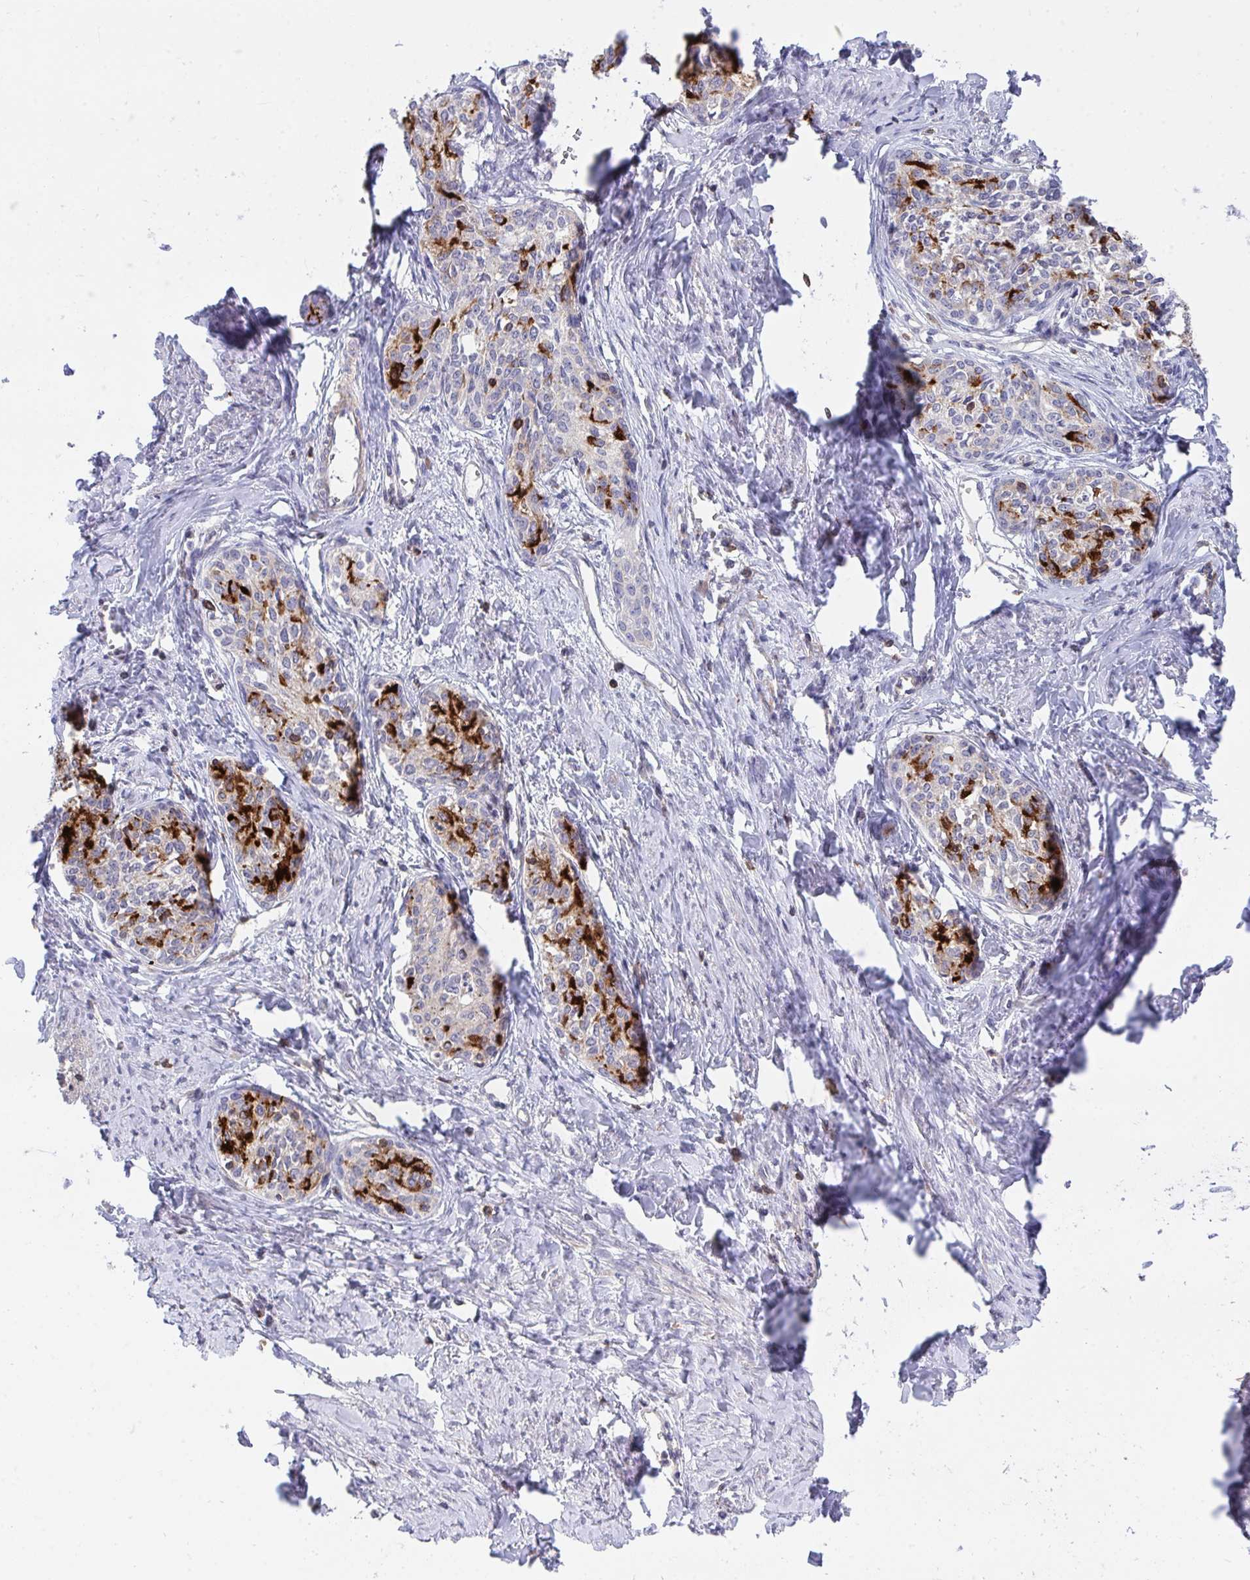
{"staining": {"intensity": "strong", "quantity": "25%-75%", "location": "cytoplasmic/membranous"}, "tissue": "cervical cancer", "cell_type": "Tumor cells", "image_type": "cancer", "snomed": [{"axis": "morphology", "description": "Squamous cell carcinoma, NOS"}, {"axis": "morphology", "description": "Adenocarcinoma, NOS"}, {"axis": "topography", "description": "Cervix"}], "caption": "Immunohistochemical staining of human adenocarcinoma (cervical) reveals strong cytoplasmic/membranous protein expression in approximately 25%-75% of tumor cells. (DAB = brown stain, brightfield microscopy at high magnification).", "gene": "FRMD3", "patient": {"sex": "female", "age": 52}}